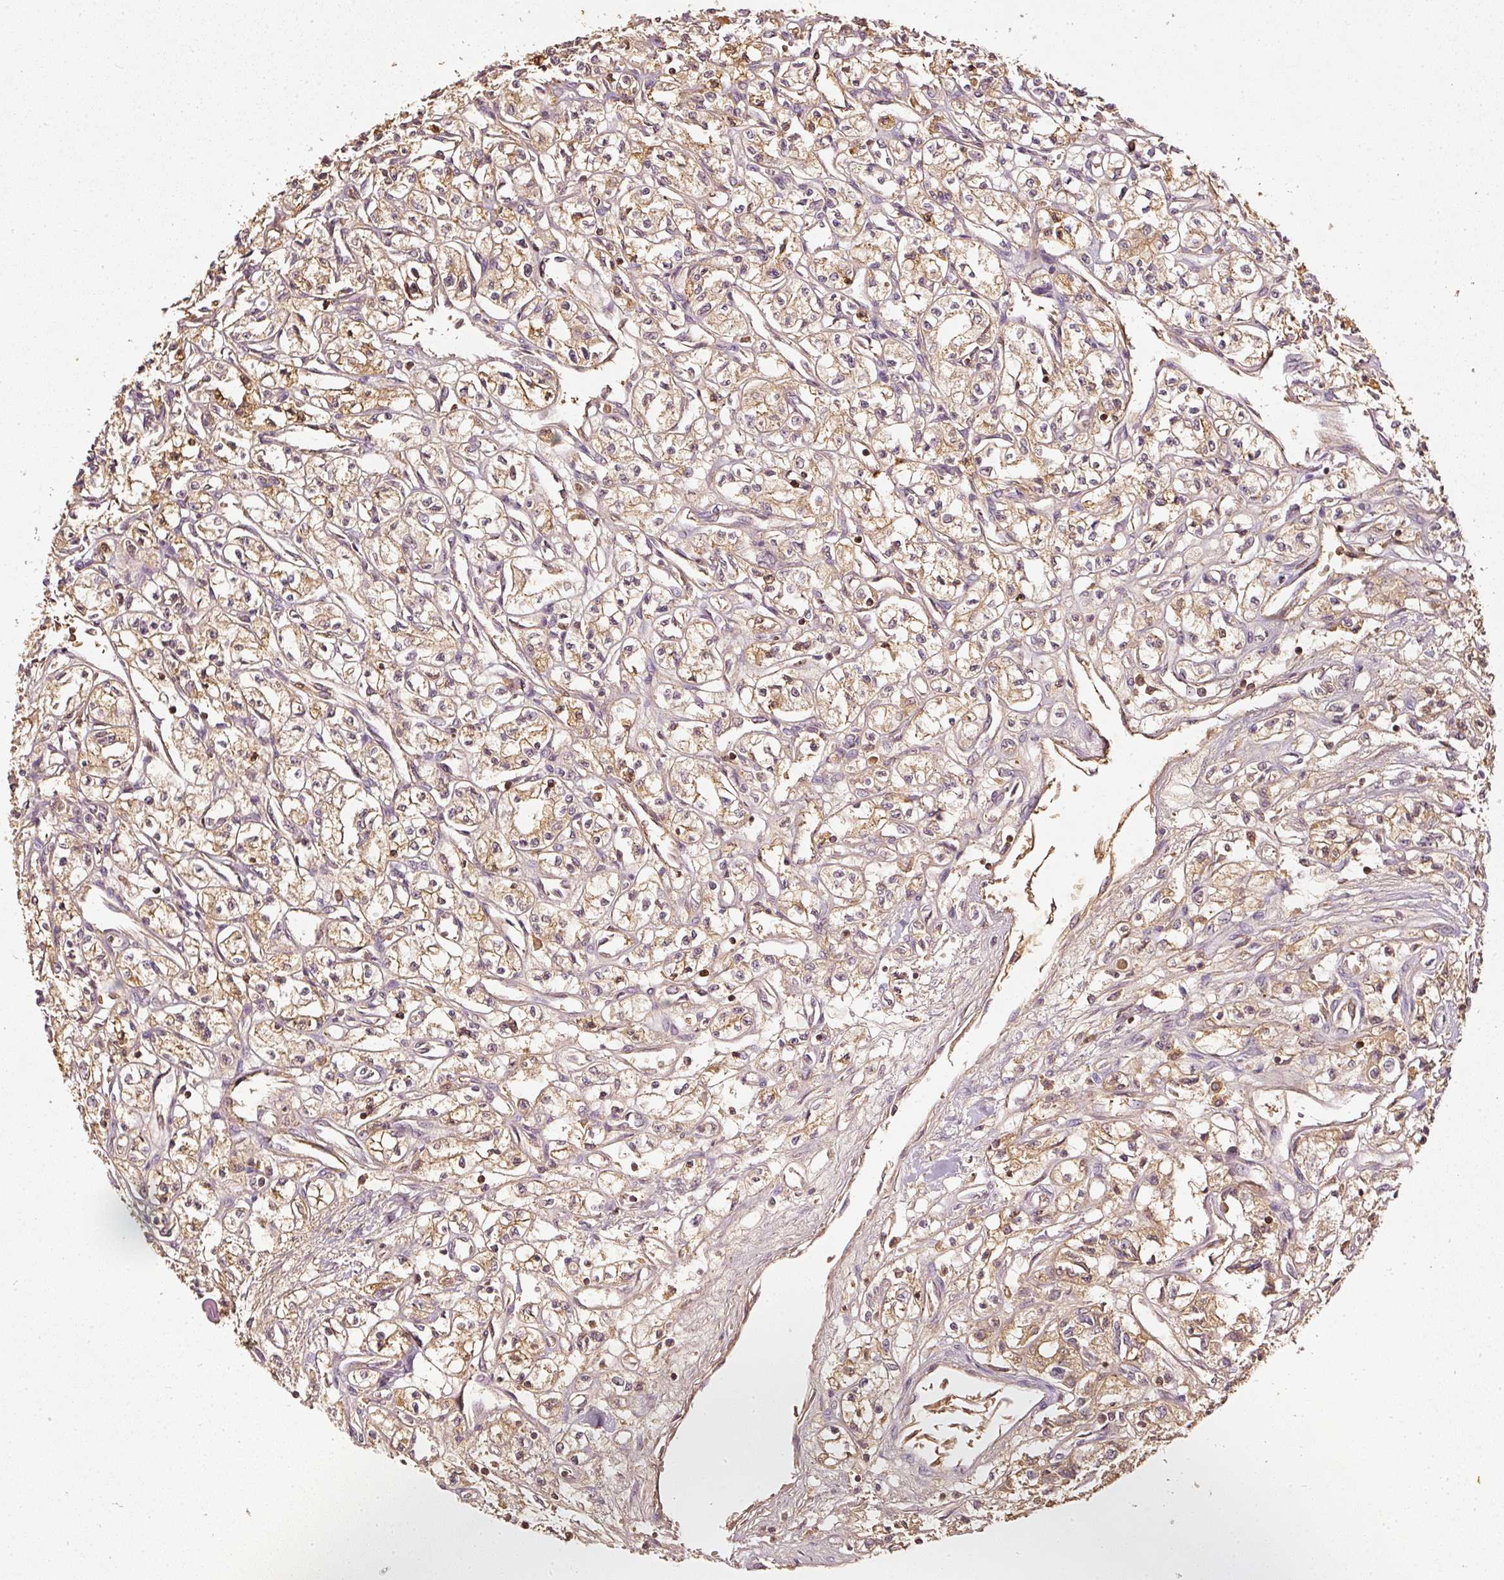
{"staining": {"intensity": "moderate", "quantity": ">75%", "location": "cytoplasmic/membranous"}, "tissue": "renal cancer", "cell_type": "Tumor cells", "image_type": "cancer", "snomed": [{"axis": "morphology", "description": "Adenocarcinoma, NOS"}, {"axis": "topography", "description": "Kidney"}], "caption": "Immunohistochemistry (IHC) of human renal cancer demonstrates medium levels of moderate cytoplasmic/membranous positivity in approximately >75% of tumor cells.", "gene": "EVL", "patient": {"sex": "male", "age": 56}}